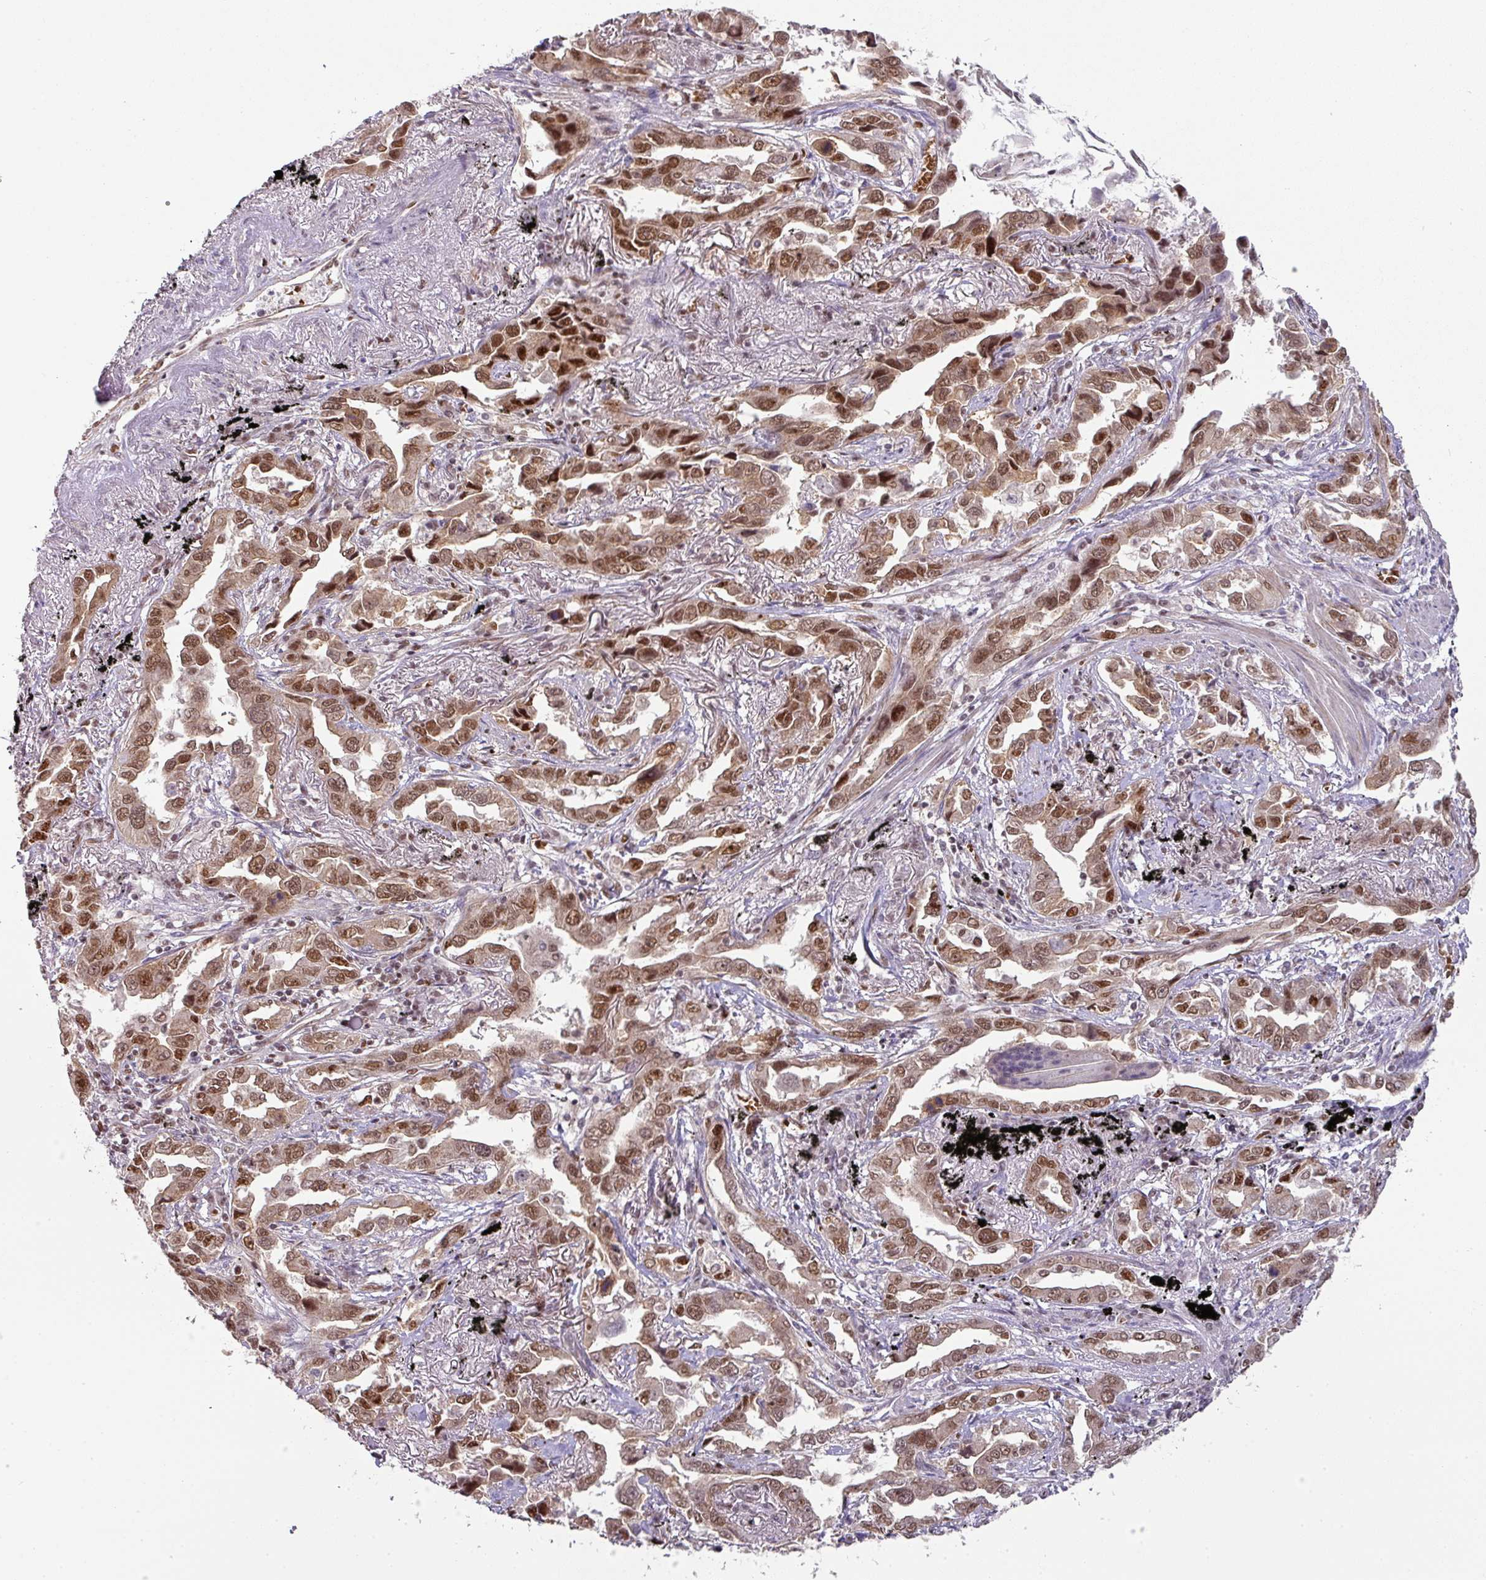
{"staining": {"intensity": "strong", "quantity": ">75%", "location": "nuclear"}, "tissue": "lung cancer", "cell_type": "Tumor cells", "image_type": "cancer", "snomed": [{"axis": "morphology", "description": "Adenocarcinoma, NOS"}, {"axis": "topography", "description": "Lung"}], "caption": "Immunohistochemical staining of human lung cancer shows high levels of strong nuclear positivity in about >75% of tumor cells.", "gene": "NCOA5", "patient": {"sex": "male", "age": 67}}